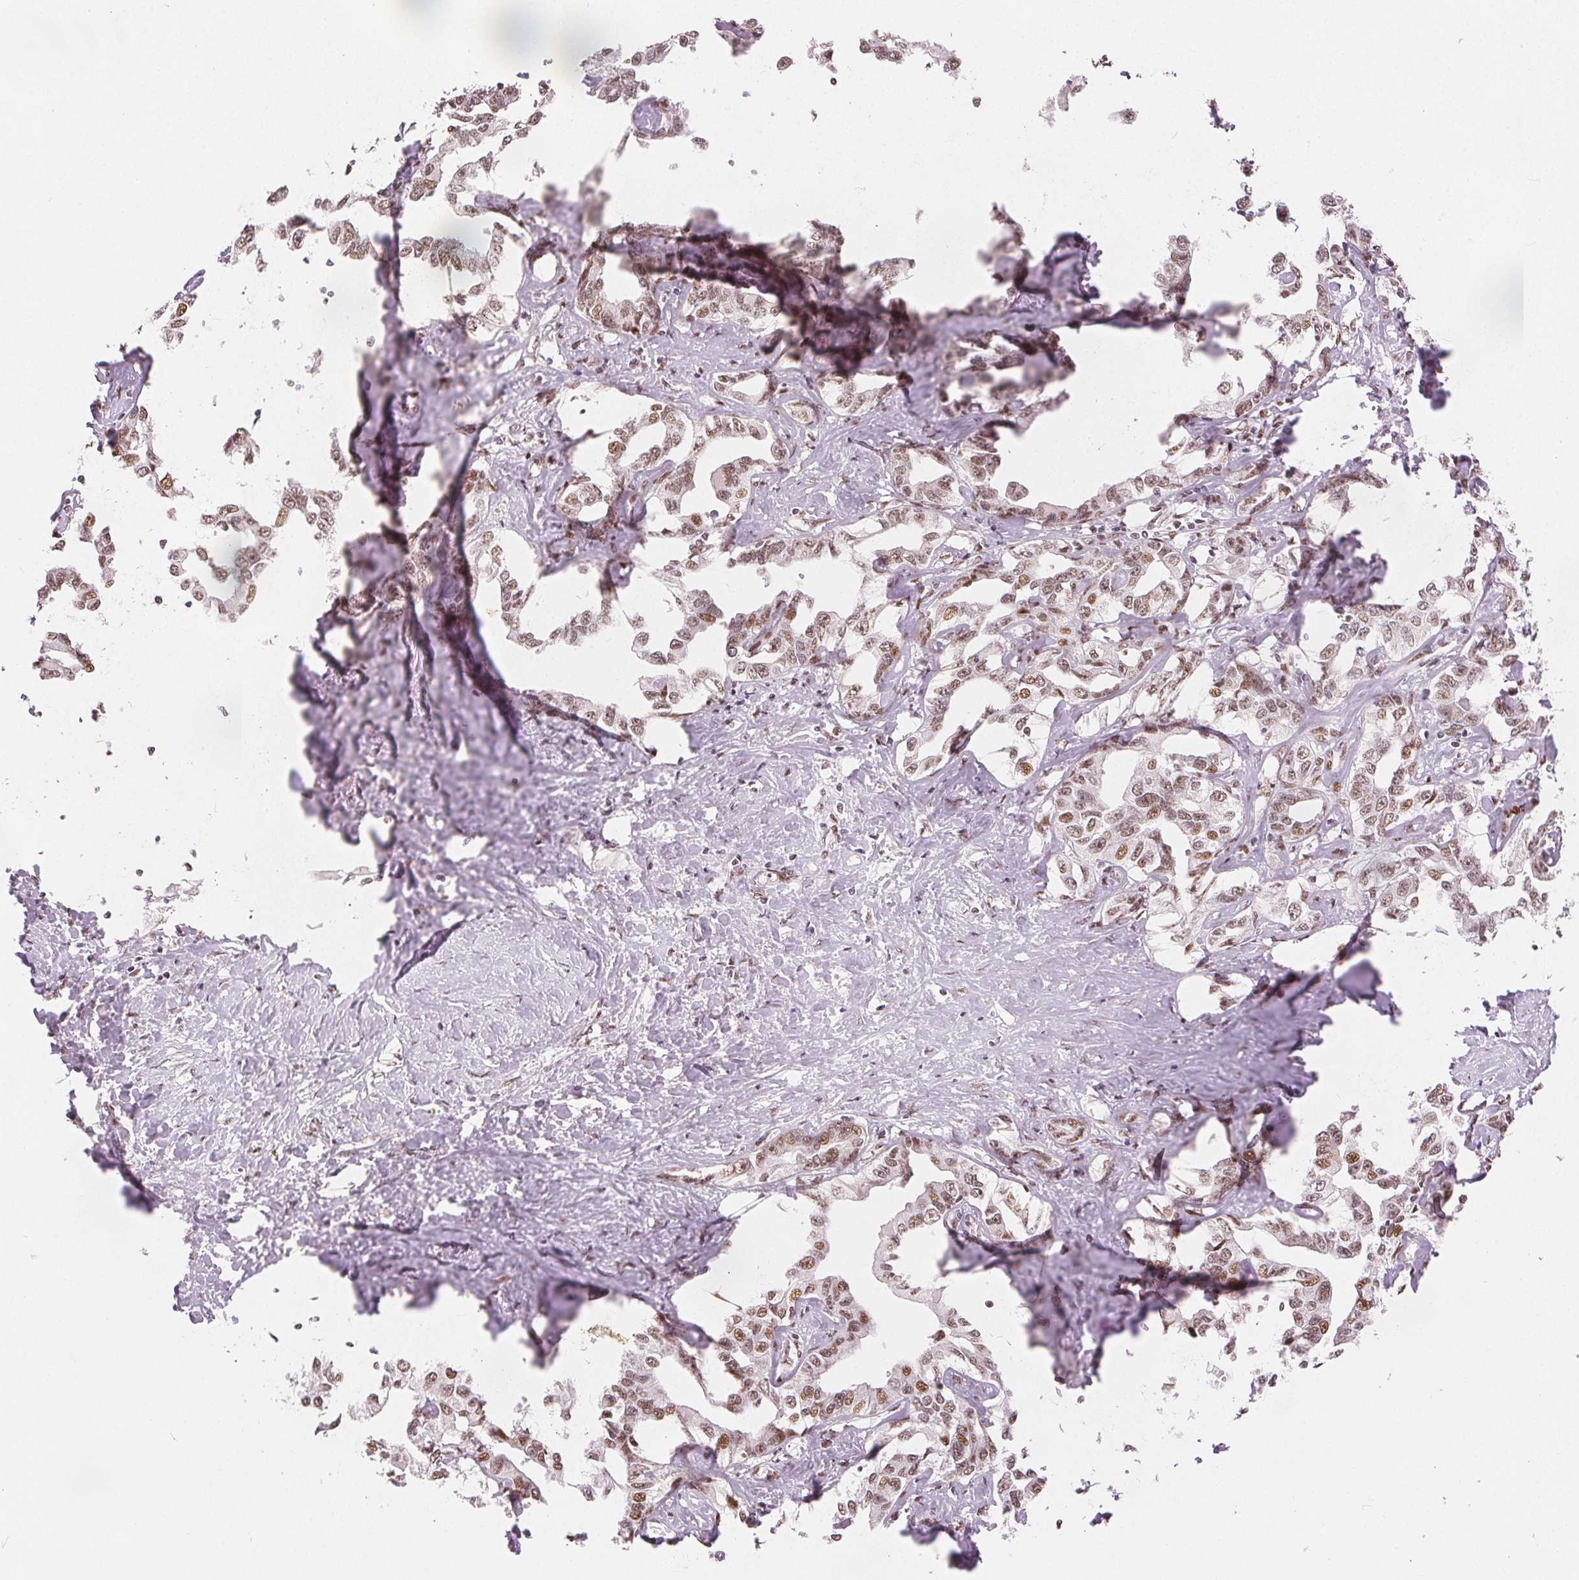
{"staining": {"intensity": "moderate", "quantity": ">75%", "location": "nuclear"}, "tissue": "liver cancer", "cell_type": "Tumor cells", "image_type": "cancer", "snomed": [{"axis": "morphology", "description": "Cholangiocarcinoma"}, {"axis": "topography", "description": "Liver"}], "caption": "Liver cancer tissue exhibits moderate nuclear expression in approximately >75% of tumor cells, visualized by immunohistochemistry.", "gene": "ZNF703", "patient": {"sex": "male", "age": 59}}